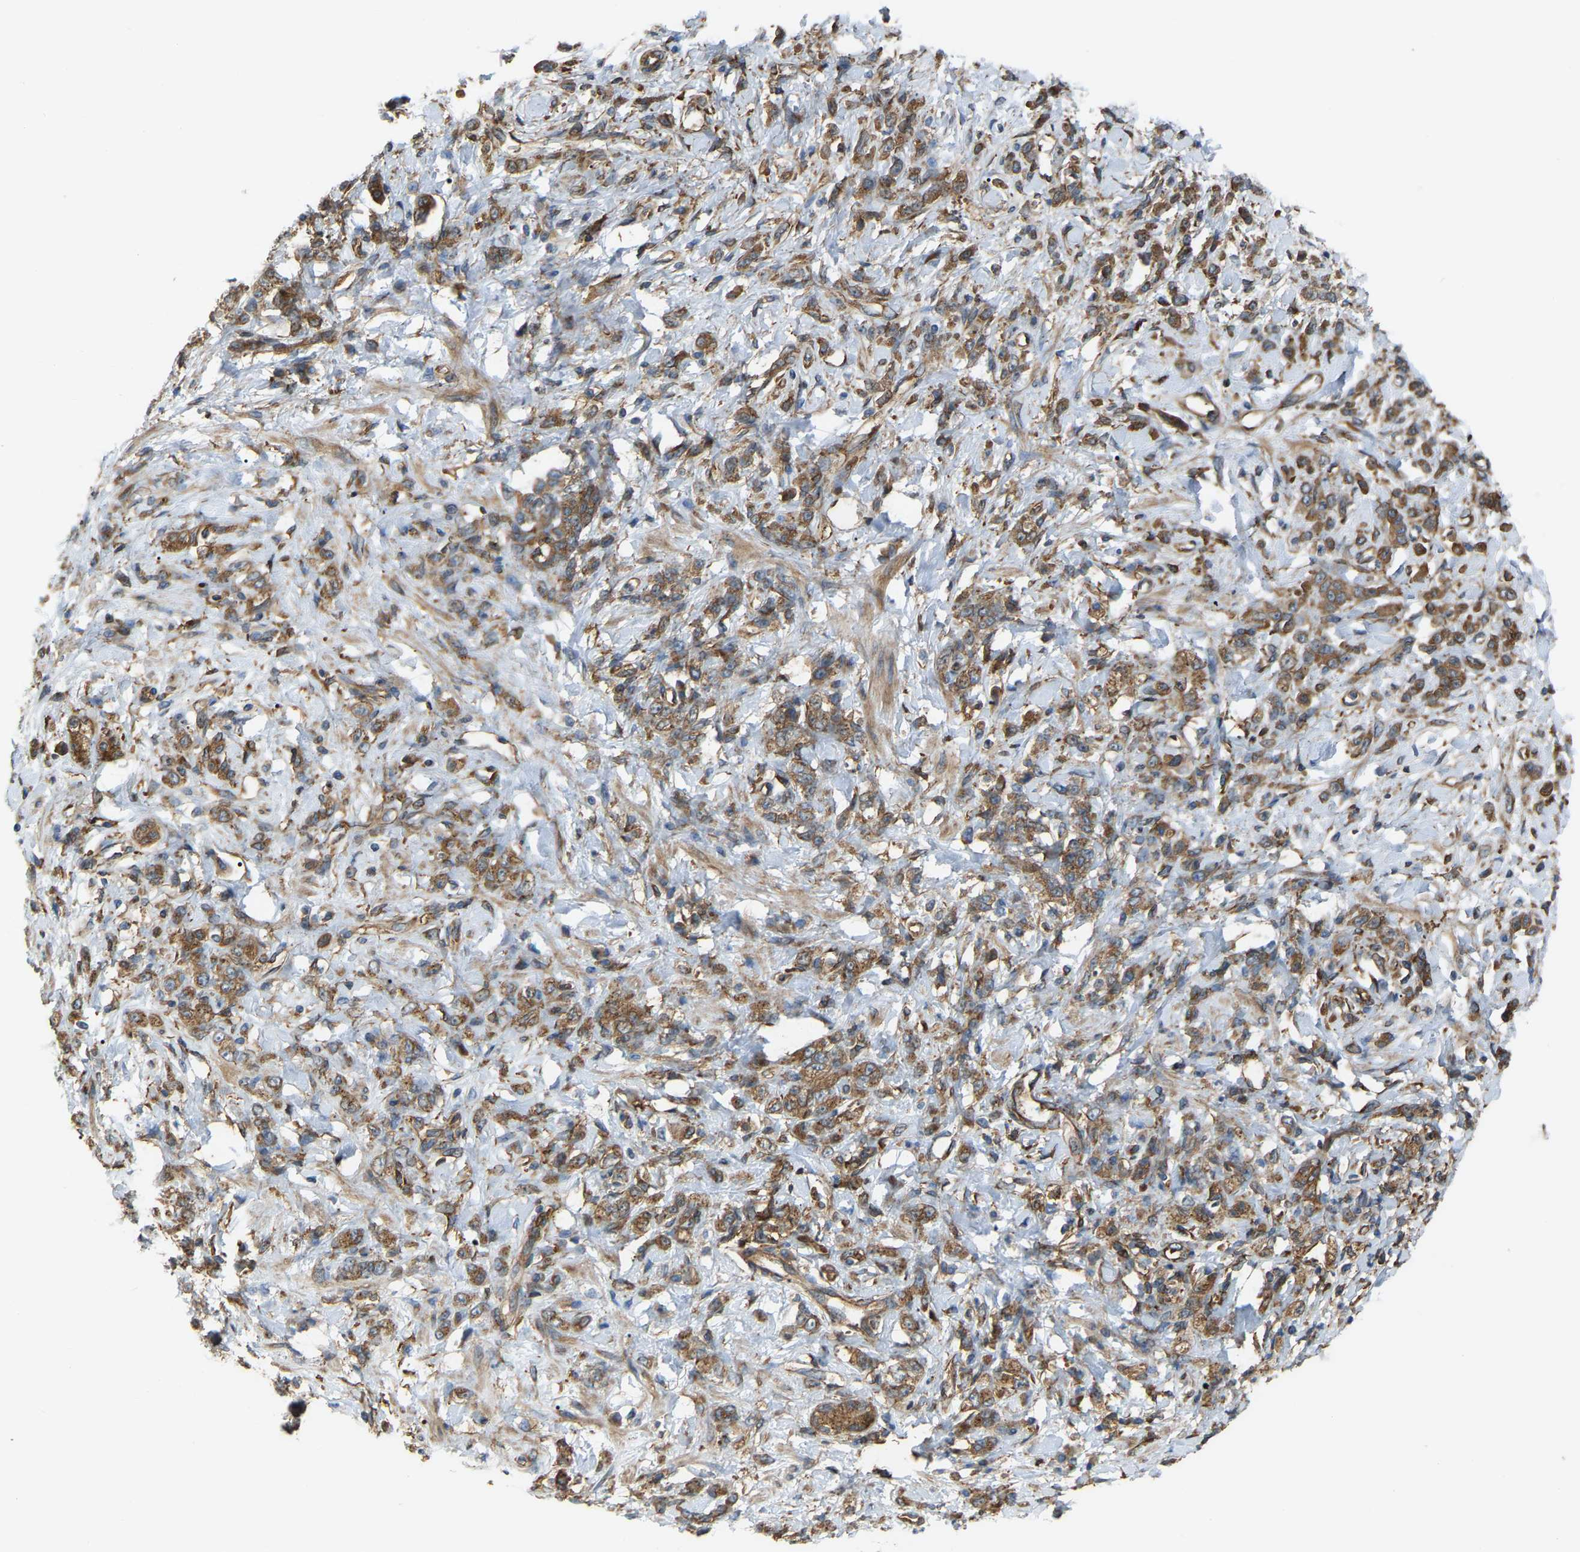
{"staining": {"intensity": "moderate", "quantity": ">75%", "location": "cytoplasmic/membranous"}, "tissue": "stomach cancer", "cell_type": "Tumor cells", "image_type": "cancer", "snomed": [{"axis": "morphology", "description": "Normal tissue, NOS"}, {"axis": "morphology", "description": "Adenocarcinoma, NOS"}, {"axis": "topography", "description": "Stomach"}], "caption": "DAB (3,3'-diaminobenzidine) immunohistochemical staining of human stomach adenocarcinoma exhibits moderate cytoplasmic/membranous protein staining in approximately >75% of tumor cells. (Brightfield microscopy of DAB IHC at high magnification).", "gene": "PICALM", "patient": {"sex": "male", "age": 82}}